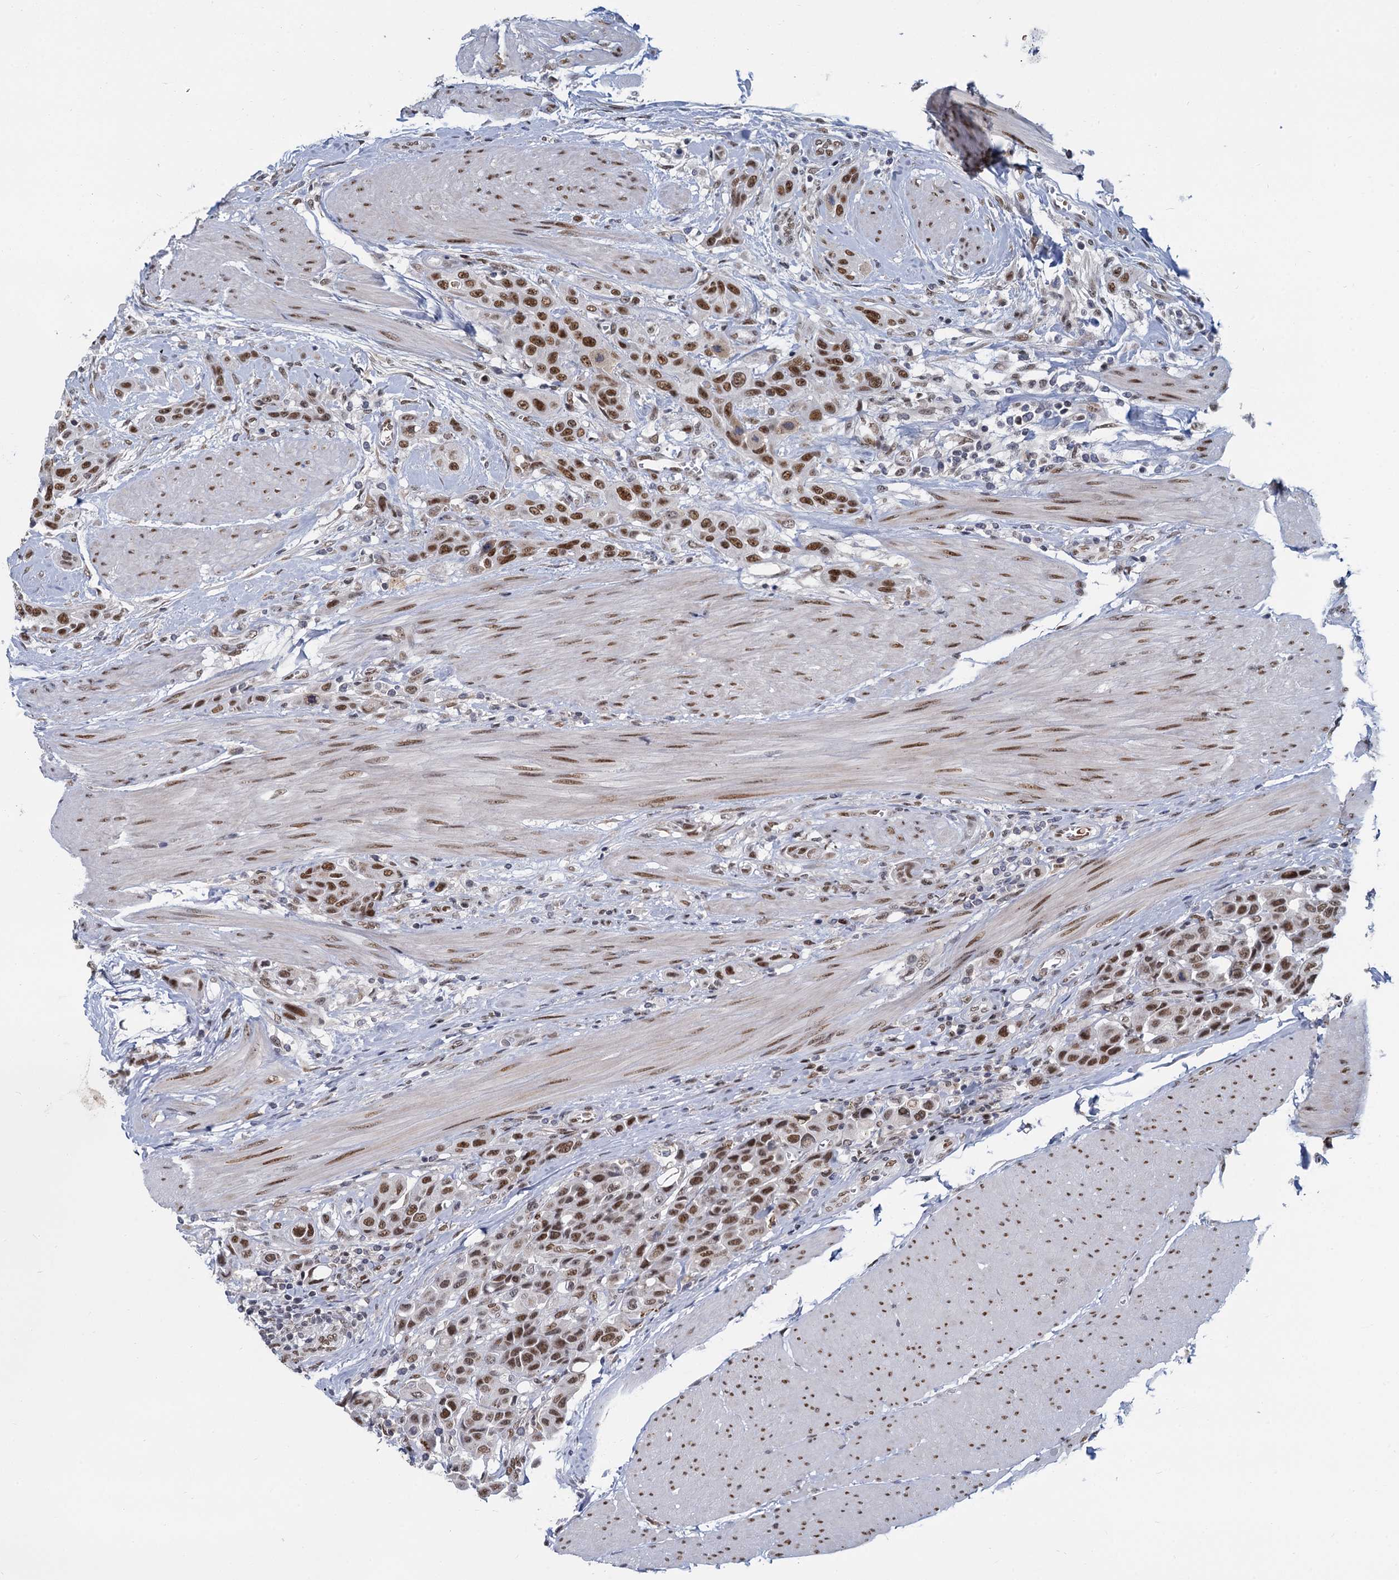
{"staining": {"intensity": "moderate", "quantity": ">75%", "location": "nuclear"}, "tissue": "urothelial cancer", "cell_type": "Tumor cells", "image_type": "cancer", "snomed": [{"axis": "morphology", "description": "Urothelial carcinoma, High grade"}, {"axis": "topography", "description": "Urinary bladder"}], "caption": "Urothelial cancer stained with a protein marker demonstrates moderate staining in tumor cells.", "gene": "RPRD1A", "patient": {"sex": "male", "age": 50}}